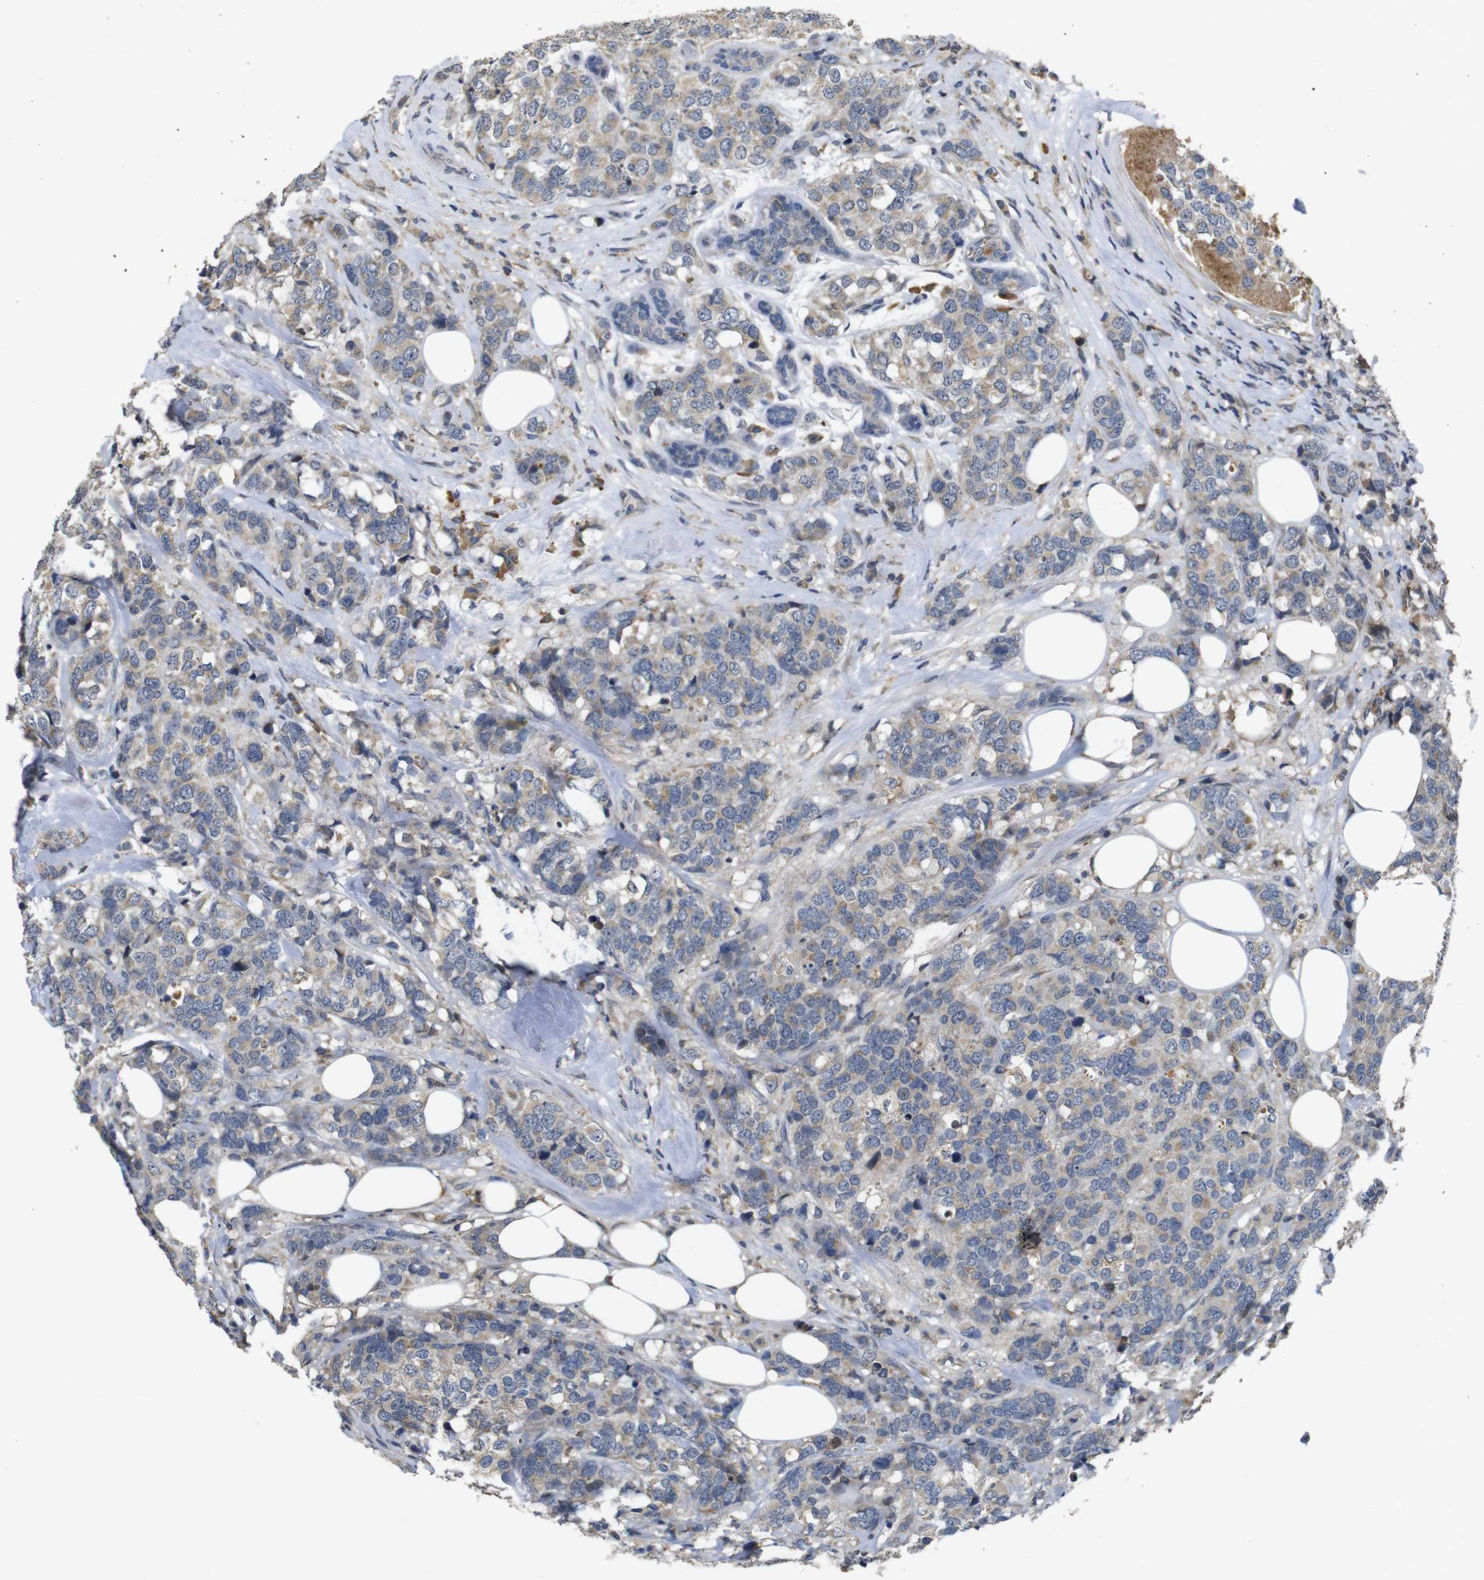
{"staining": {"intensity": "weak", "quantity": "<25%", "location": "cytoplasmic/membranous"}, "tissue": "breast cancer", "cell_type": "Tumor cells", "image_type": "cancer", "snomed": [{"axis": "morphology", "description": "Lobular carcinoma"}, {"axis": "topography", "description": "Breast"}], "caption": "A high-resolution image shows IHC staining of lobular carcinoma (breast), which displays no significant staining in tumor cells. Brightfield microscopy of IHC stained with DAB (brown) and hematoxylin (blue), captured at high magnification.", "gene": "MAGI2", "patient": {"sex": "female", "age": 59}}